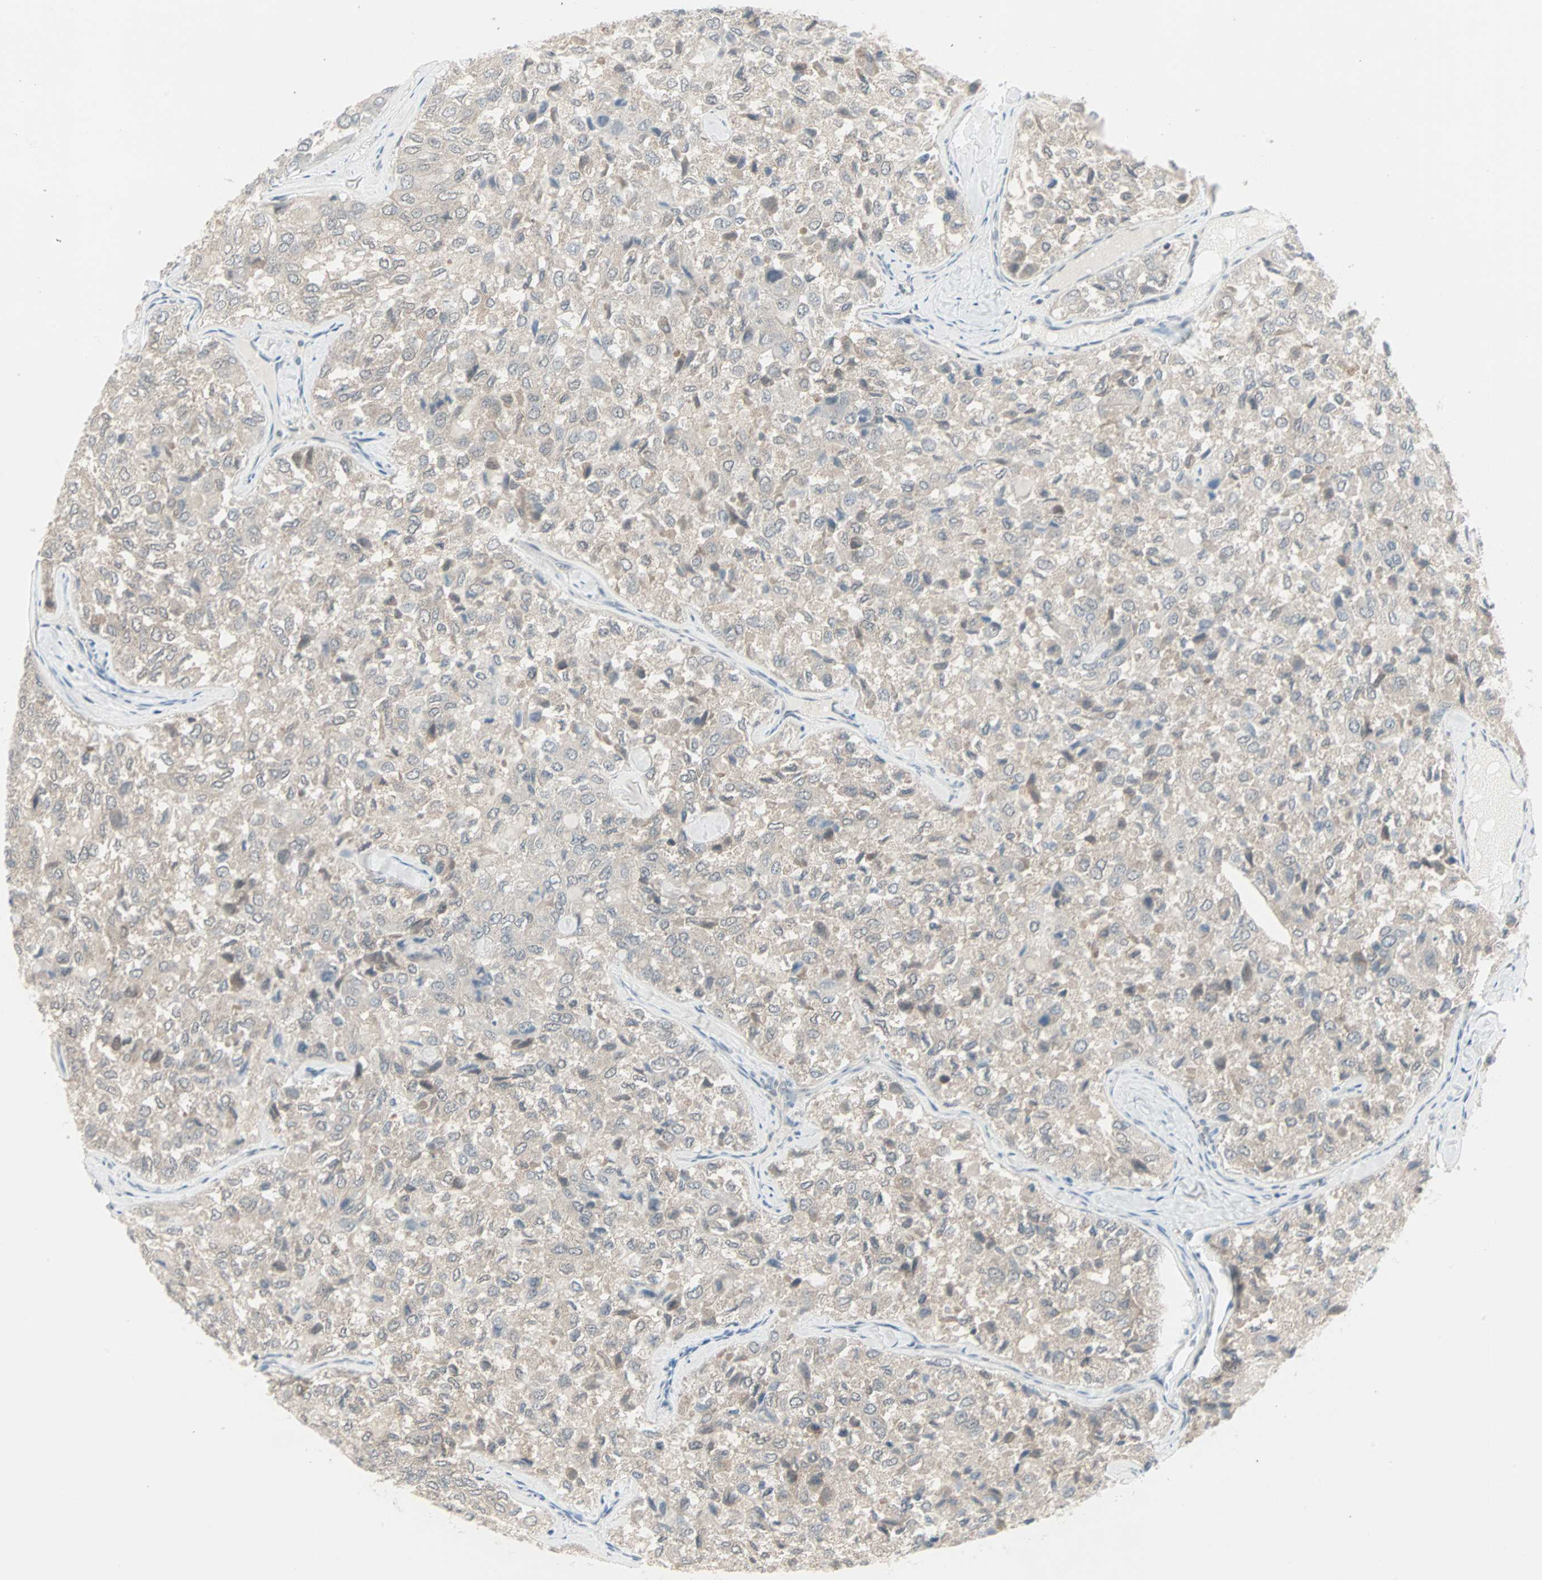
{"staining": {"intensity": "negative", "quantity": "none", "location": "none"}, "tissue": "thyroid cancer", "cell_type": "Tumor cells", "image_type": "cancer", "snomed": [{"axis": "morphology", "description": "Follicular adenoma carcinoma, NOS"}, {"axis": "topography", "description": "Thyroid gland"}], "caption": "IHC histopathology image of neoplastic tissue: thyroid cancer (follicular adenoma carcinoma) stained with DAB demonstrates no significant protein staining in tumor cells.", "gene": "PTPA", "patient": {"sex": "male", "age": 75}}